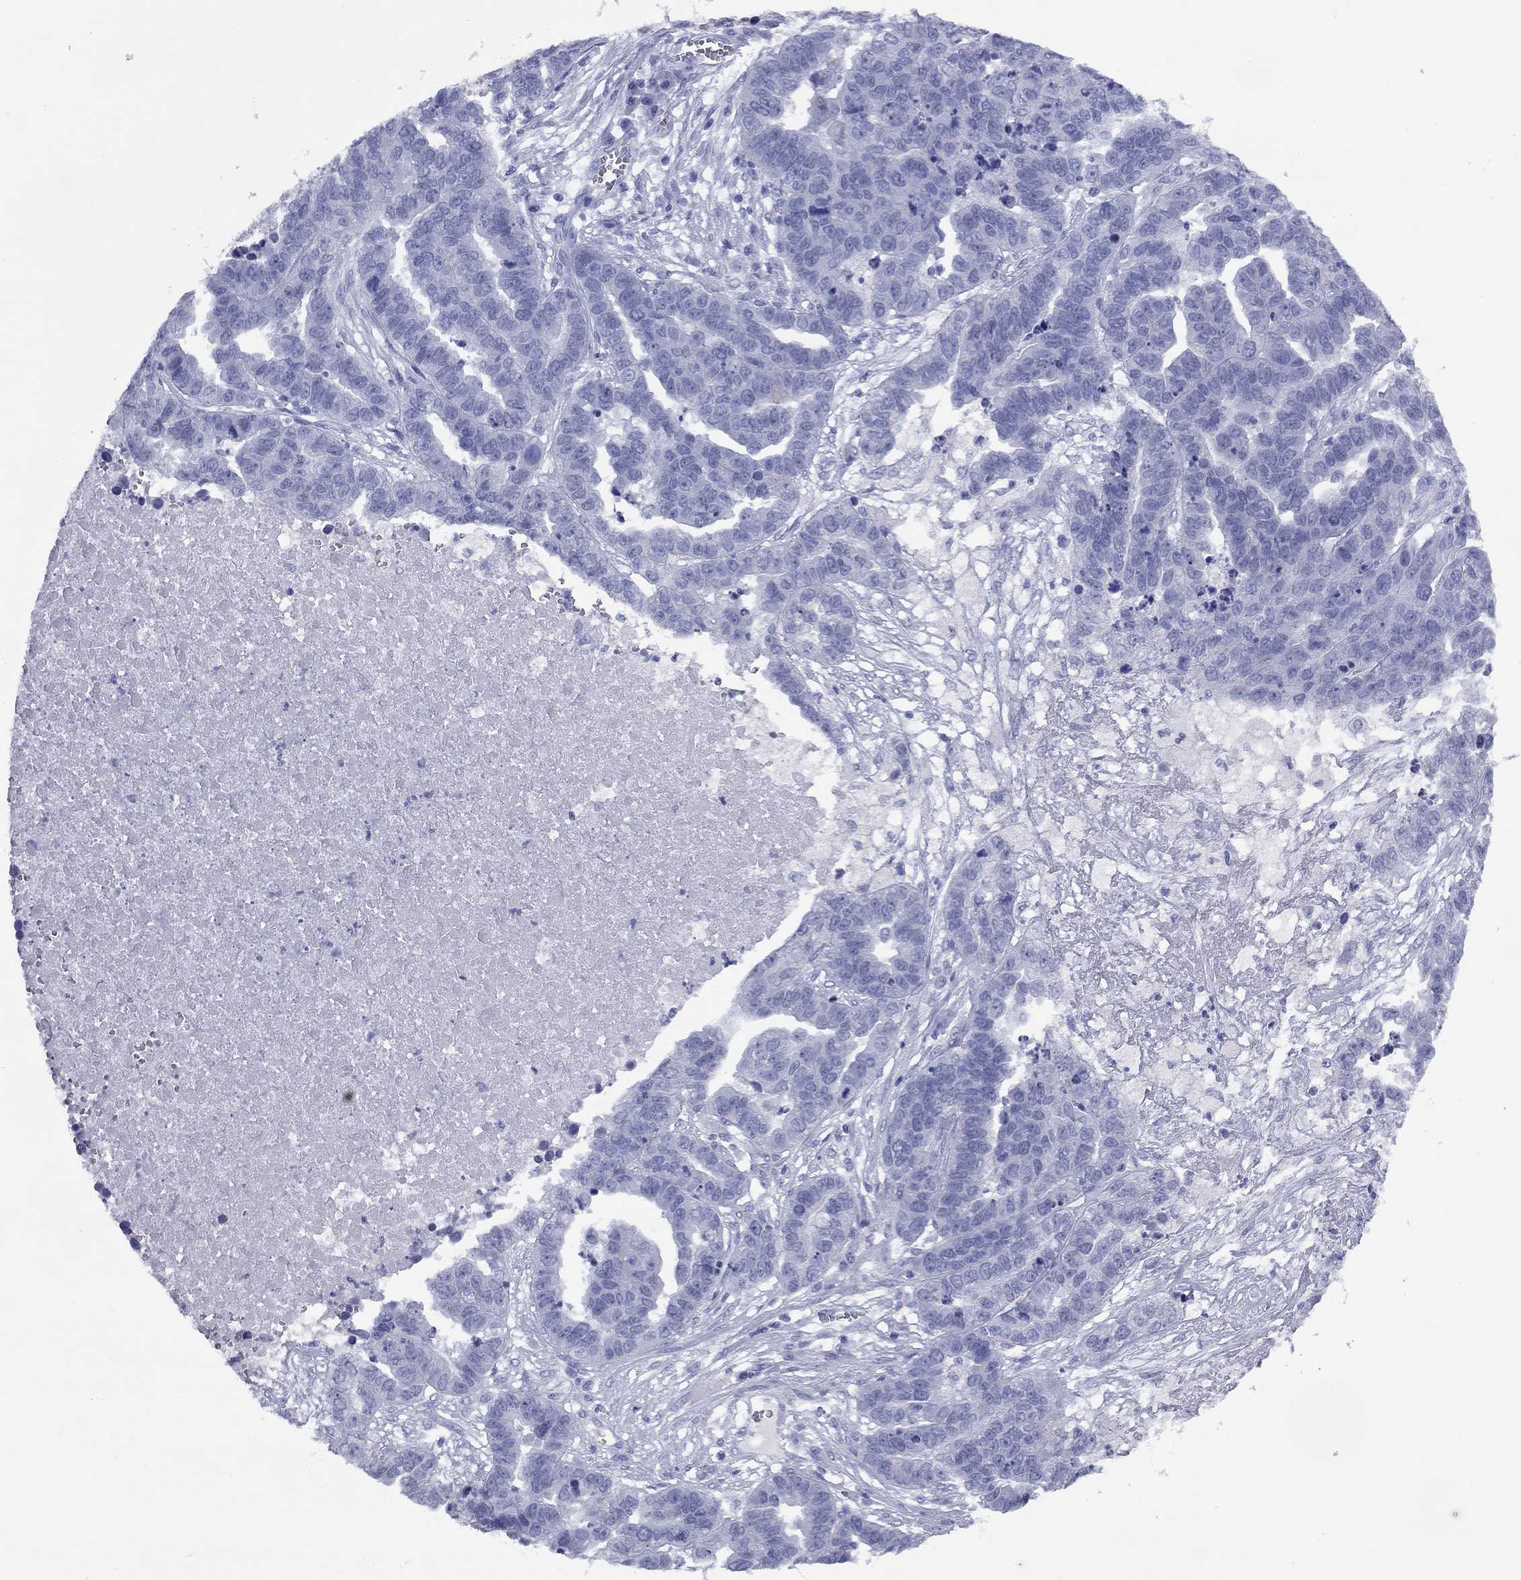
{"staining": {"intensity": "negative", "quantity": "none", "location": "none"}, "tissue": "ovarian cancer", "cell_type": "Tumor cells", "image_type": "cancer", "snomed": [{"axis": "morphology", "description": "Cystadenocarcinoma, serous, NOS"}, {"axis": "topography", "description": "Ovary"}], "caption": "Protein analysis of ovarian serous cystadenocarcinoma demonstrates no significant positivity in tumor cells.", "gene": "NPPA", "patient": {"sex": "female", "age": 87}}